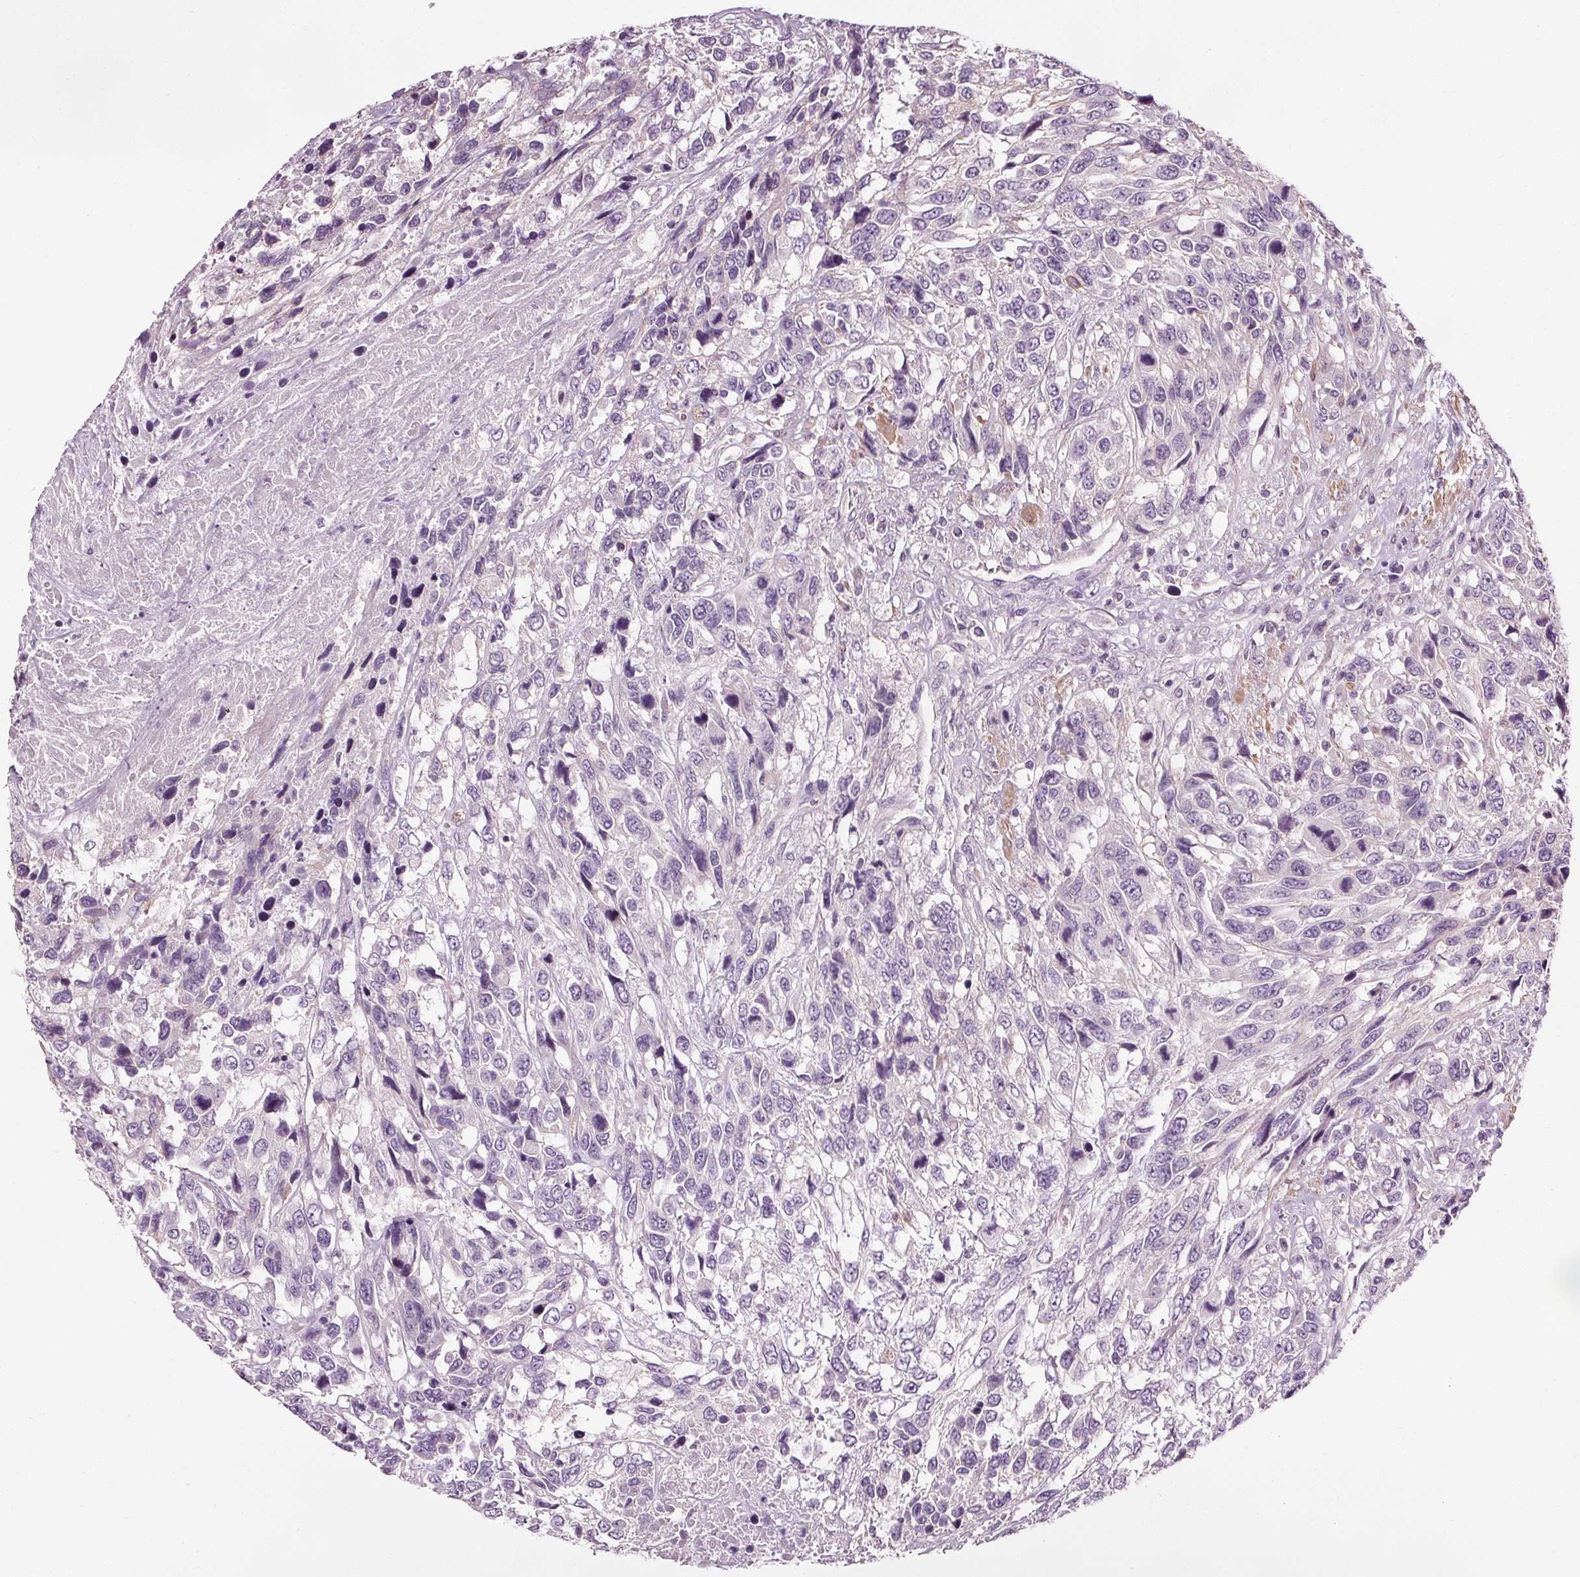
{"staining": {"intensity": "negative", "quantity": "none", "location": "none"}, "tissue": "urothelial cancer", "cell_type": "Tumor cells", "image_type": "cancer", "snomed": [{"axis": "morphology", "description": "Urothelial carcinoma, High grade"}, {"axis": "topography", "description": "Urinary bladder"}], "caption": "Immunohistochemistry of human urothelial cancer shows no positivity in tumor cells.", "gene": "RASA1", "patient": {"sex": "female", "age": 70}}